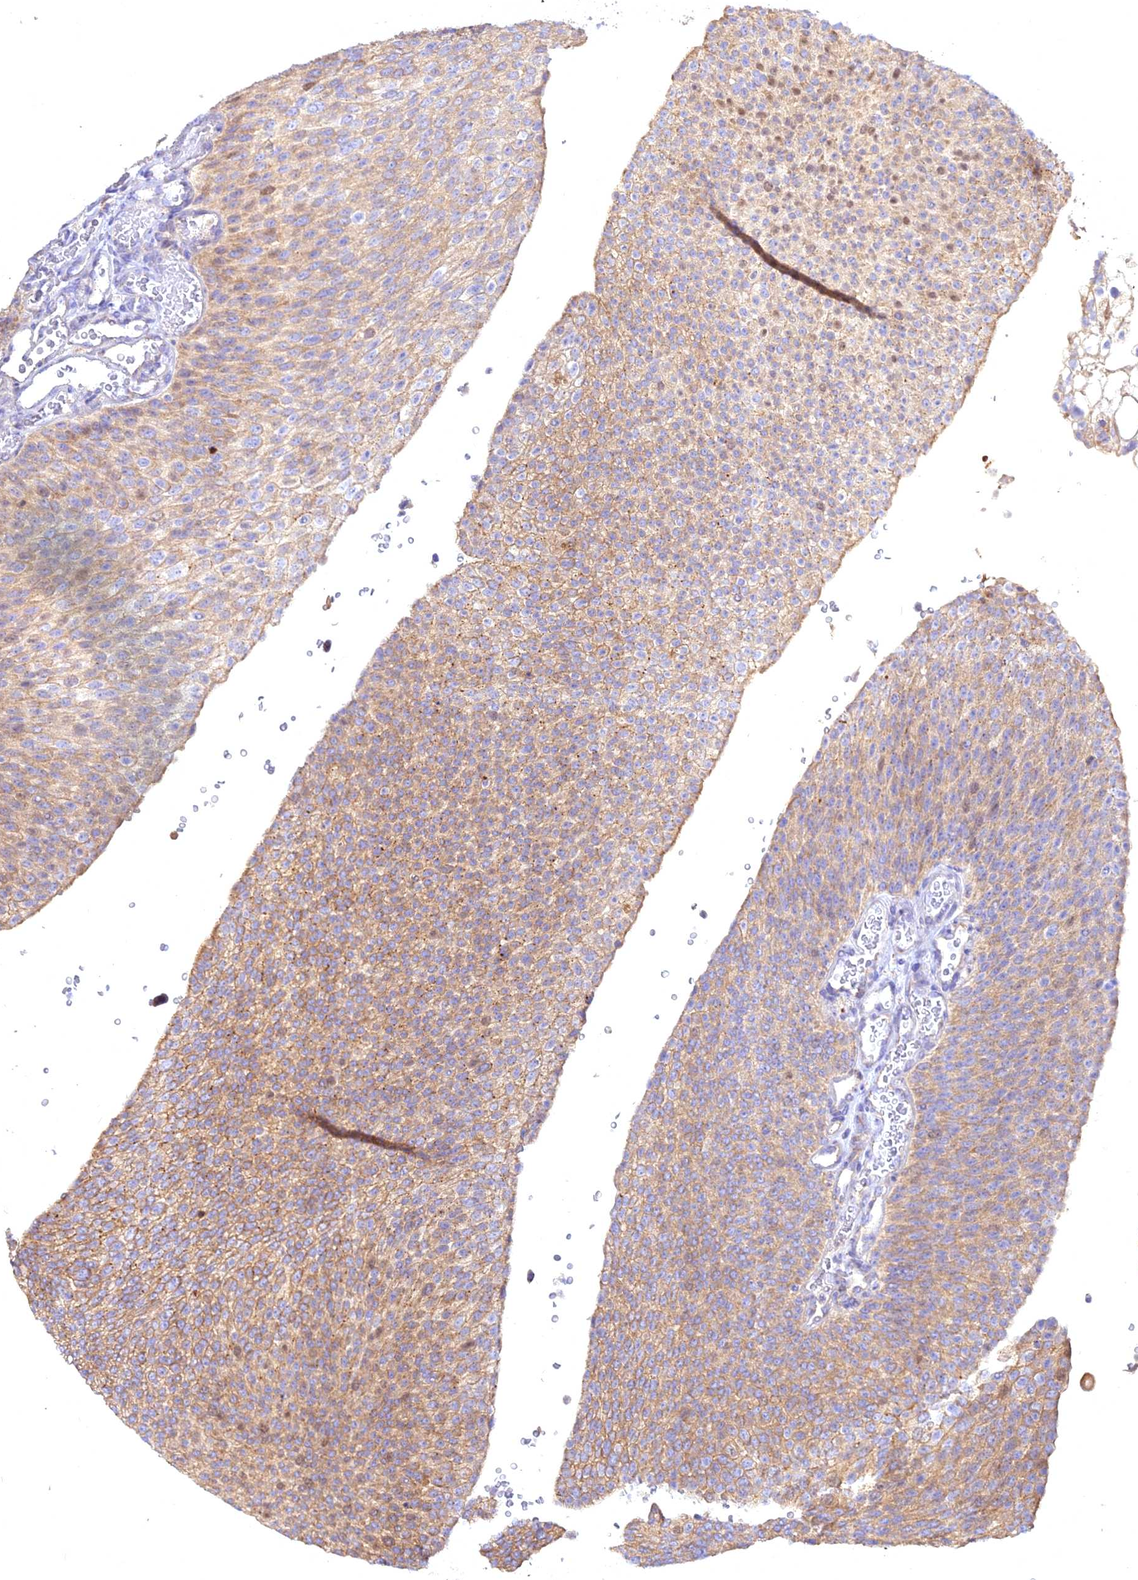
{"staining": {"intensity": "weak", "quantity": ">75%", "location": "cytoplasmic/membranous,nuclear"}, "tissue": "urothelial cancer", "cell_type": "Tumor cells", "image_type": "cancer", "snomed": [{"axis": "morphology", "description": "Urothelial carcinoma, High grade"}, {"axis": "topography", "description": "Urinary bladder"}], "caption": "Protein staining of high-grade urothelial carcinoma tissue exhibits weak cytoplasmic/membranous and nuclear expression in about >75% of tumor cells. The staining was performed using DAB, with brown indicating positive protein expression. Nuclei are stained blue with hematoxylin.", "gene": "CENPV", "patient": {"sex": "female", "age": 79}}